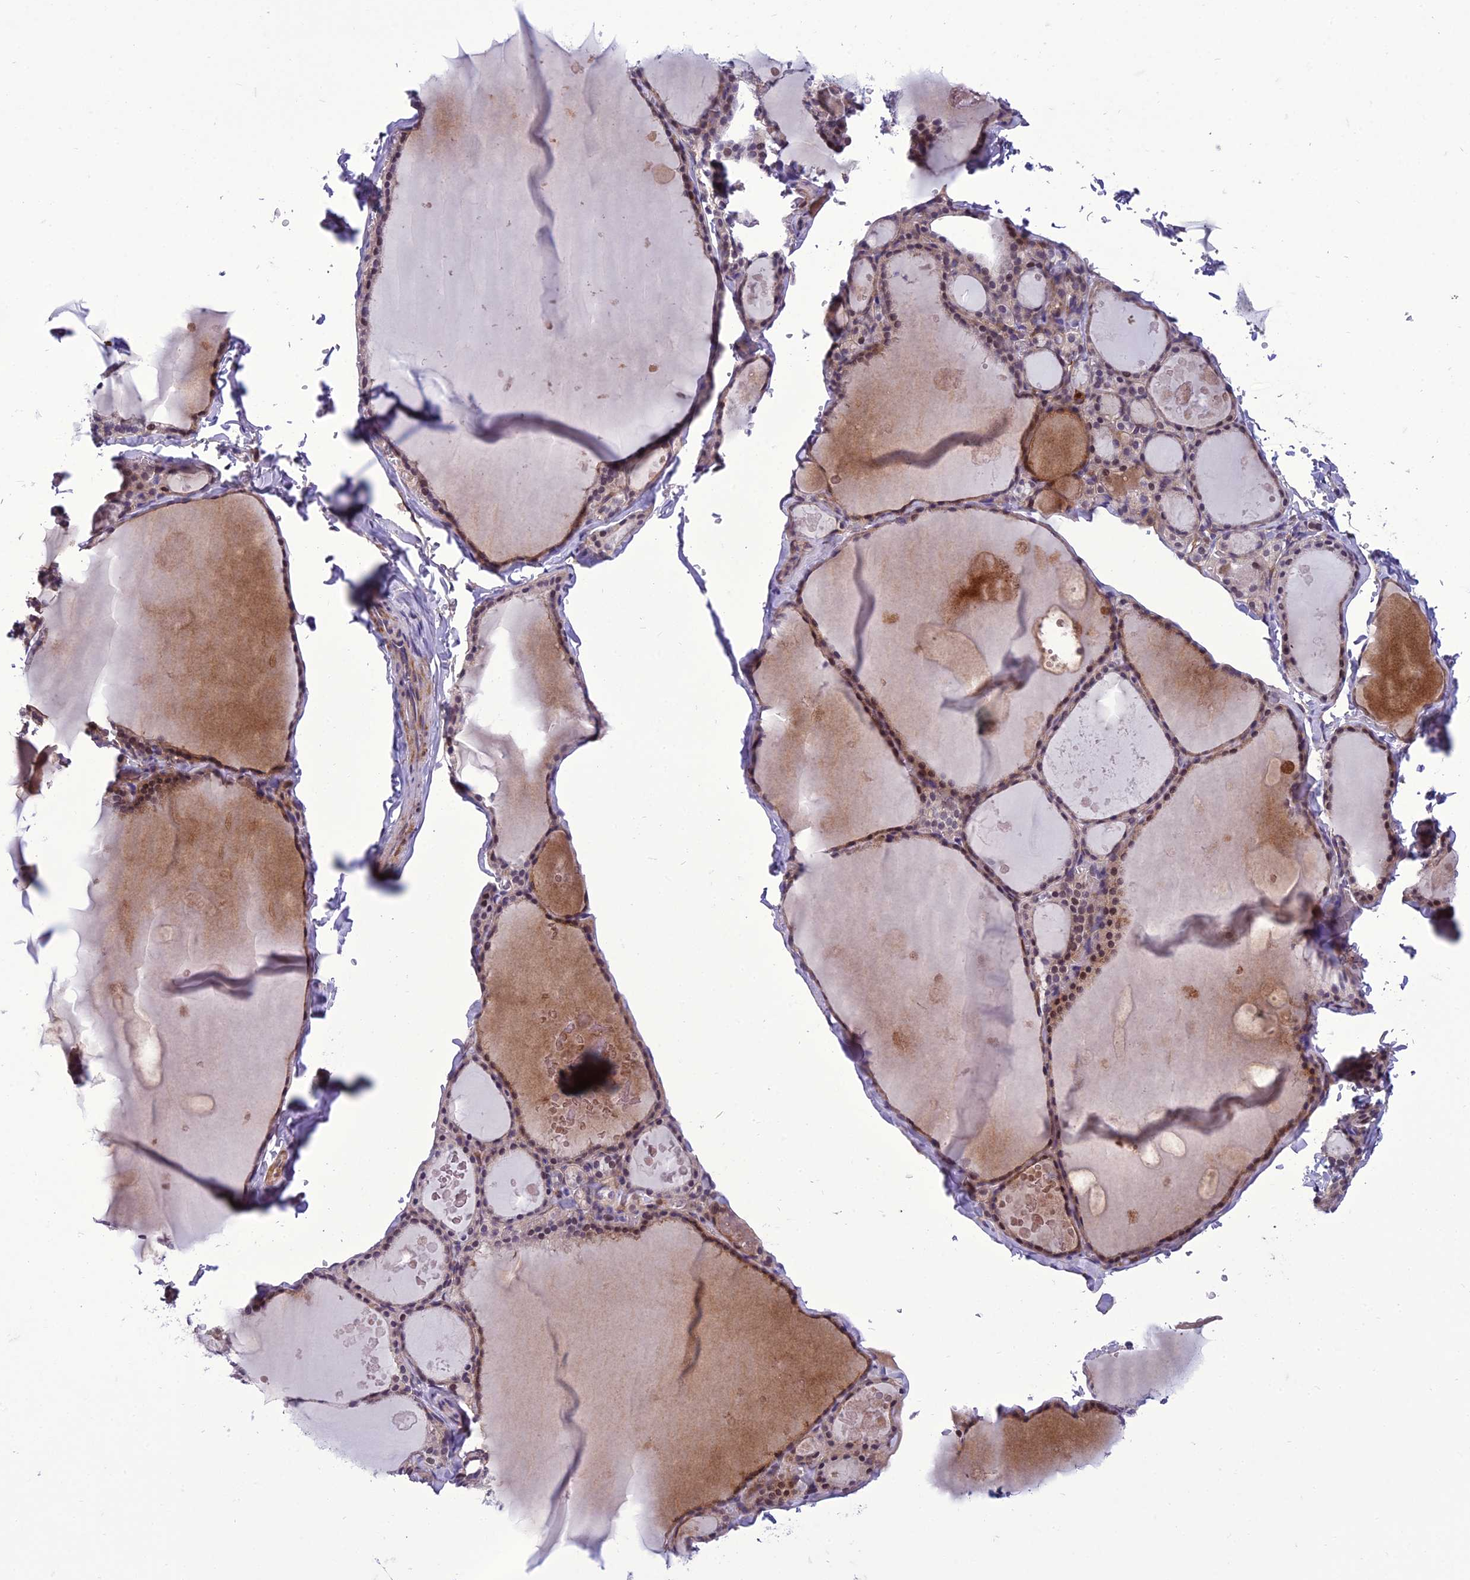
{"staining": {"intensity": "moderate", "quantity": "<25%", "location": "cytoplasmic/membranous,nuclear"}, "tissue": "thyroid gland", "cell_type": "Glandular cells", "image_type": "normal", "snomed": [{"axis": "morphology", "description": "Normal tissue, NOS"}, {"axis": "topography", "description": "Thyroid gland"}], "caption": "A photomicrograph of human thyroid gland stained for a protein displays moderate cytoplasmic/membranous,nuclear brown staining in glandular cells.", "gene": "GAB4", "patient": {"sex": "male", "age": 56}}